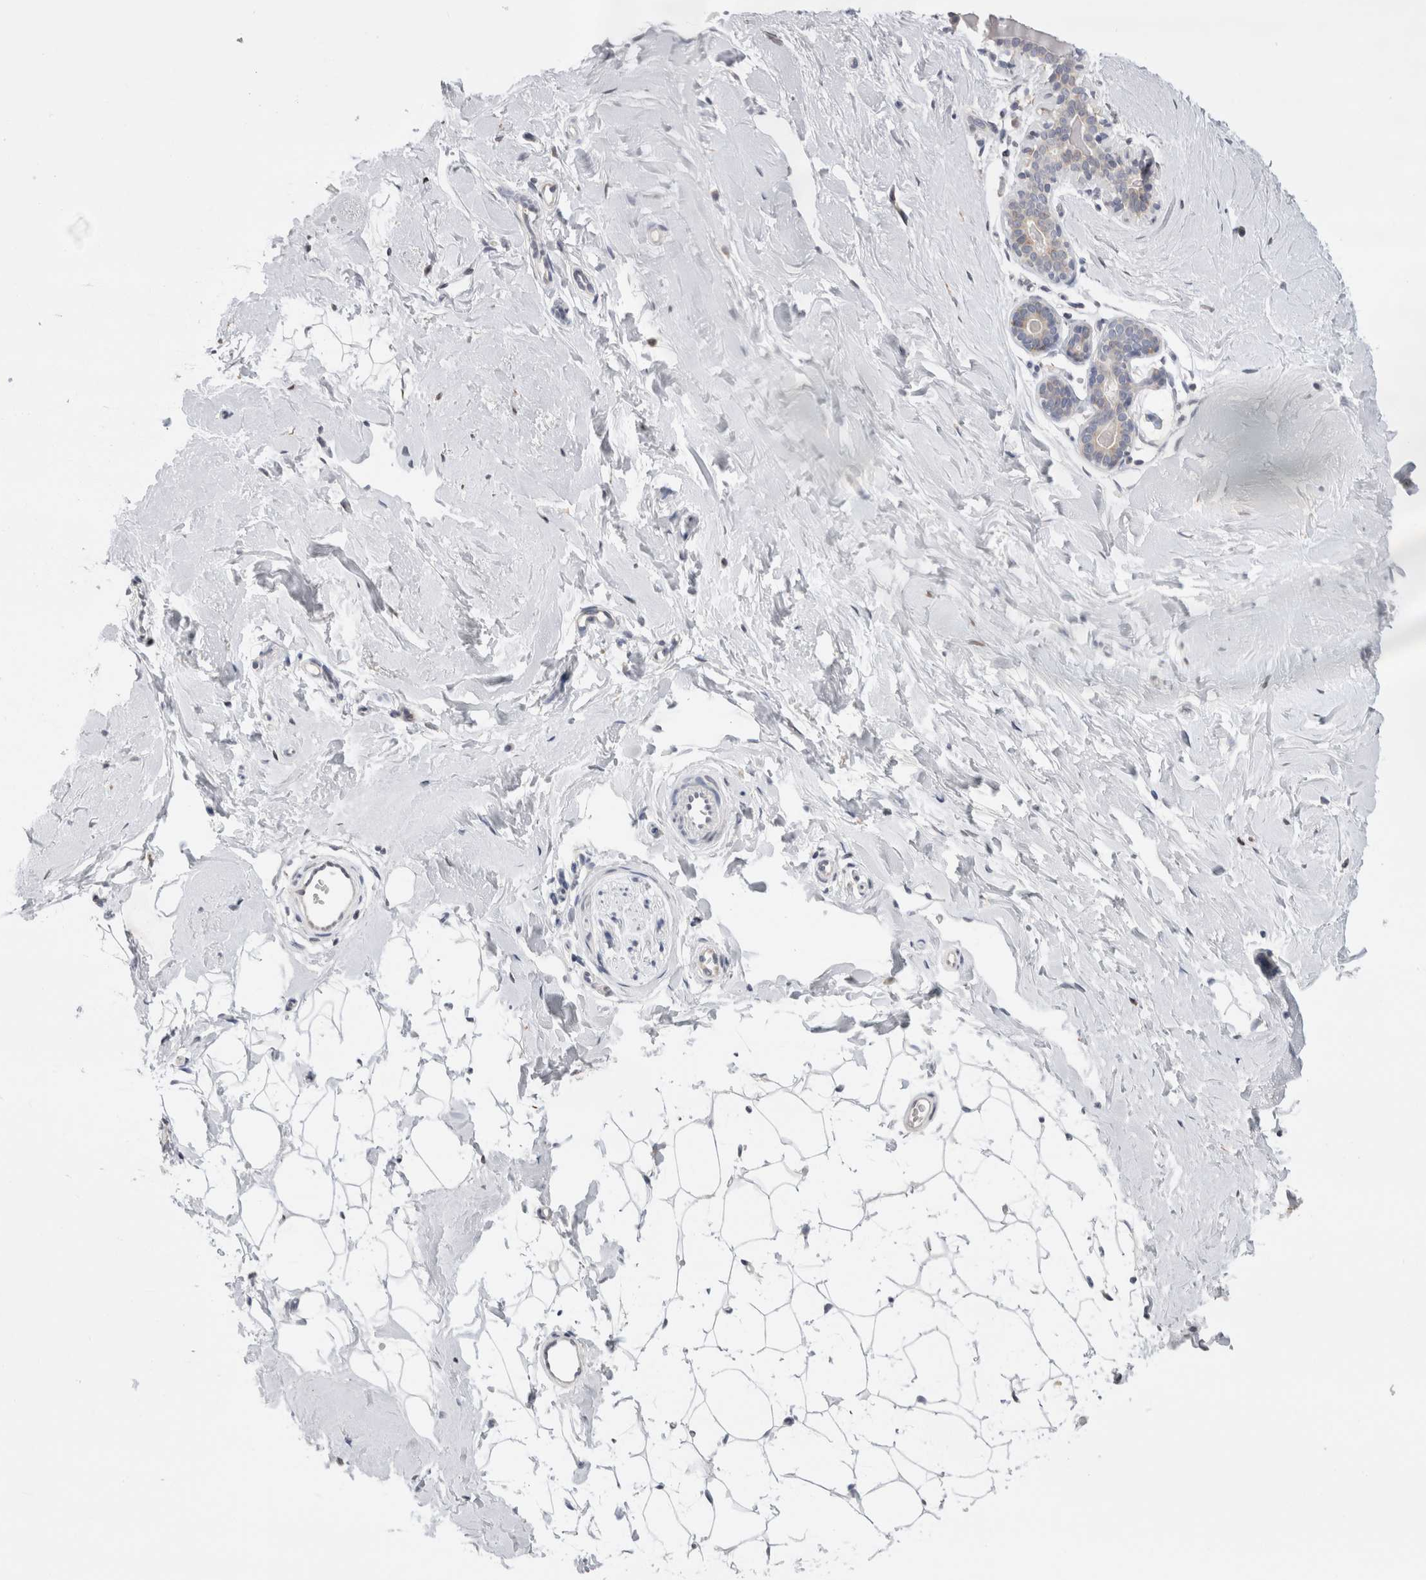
{"staining": {"intensity": "negative", "quantity": "none", "location": "none"}, "tissue": "breast", "cell_type": "Adipocytes", "image_type": "normal", "snomed": [{"axis": "morphology", "description": "Normal tissue, NOS"}, {"axis": "topography", "description": "Breast"}], "caption": "Micrograph shows no significant protein positivity in adipocytes of unremarkable breast. (Stains: DAB immunohistochemistry (IHC) with hematoxylin counter stain, Microscopy: brightfield microscopy at high magnification).", "gene": "VCPIP1", "patient": {"sex": "female", "age": 23}}